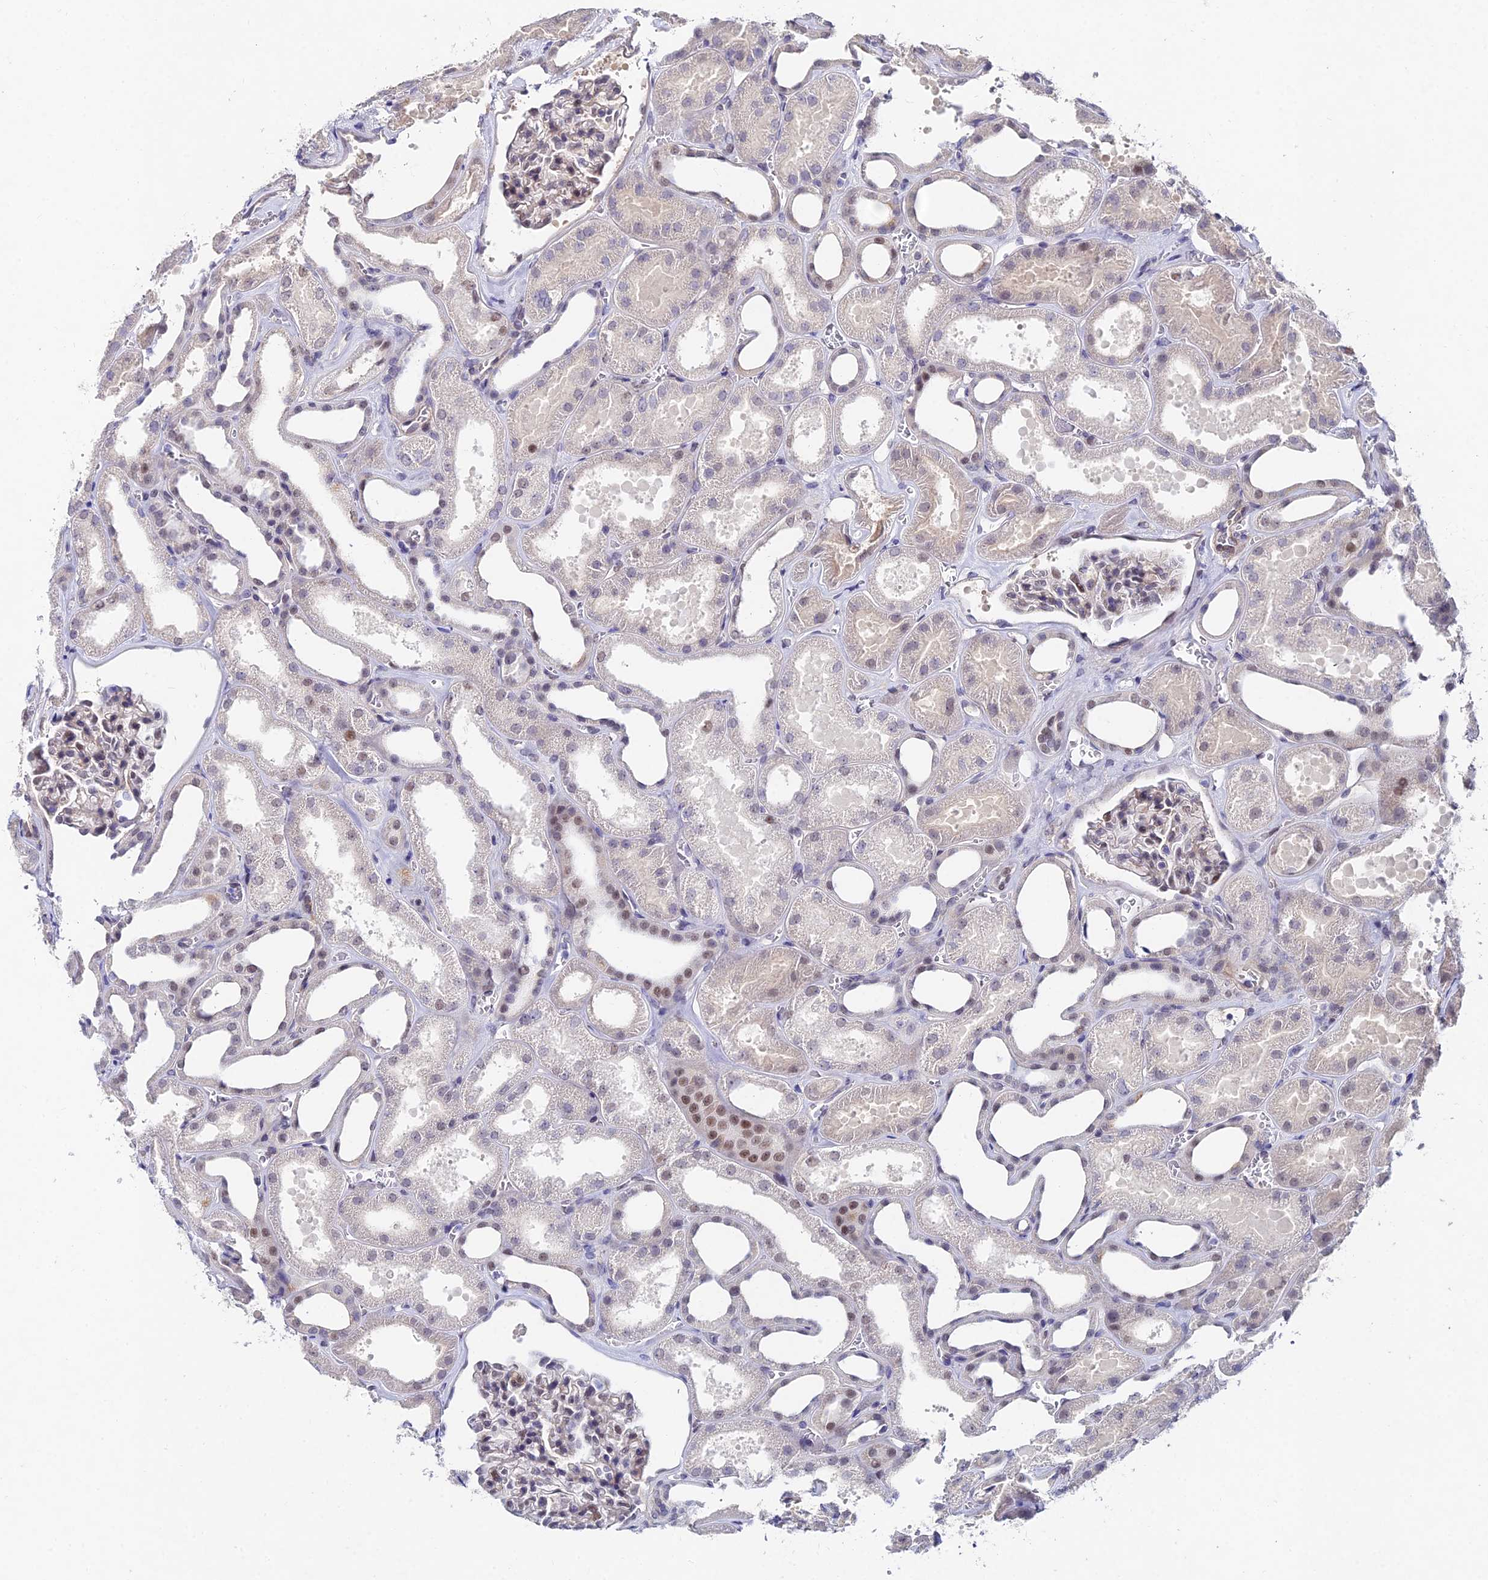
{"staining": {"intensity": "weak", "quantity": "<25%", "location": "nuclear"}, "tissue": "kidney", "cell_type": "Cells in glomeruli", "image_type": "normal", "snomed": [{"axis": "morphology", "description": "Normal tissue, NOS"}, {"axis": "morphology", "description": "Adenocarcinoma, NOS"}, {"axis": "topography", "description": "Kidney"}], "caption": "This is an immunohistochemistry (IHC) micrograph of unremarkable kidney. There is no expression in cells in glomeruli.", "gene": "TRIM24", "patient": {"sex": "female", "age": 68}}